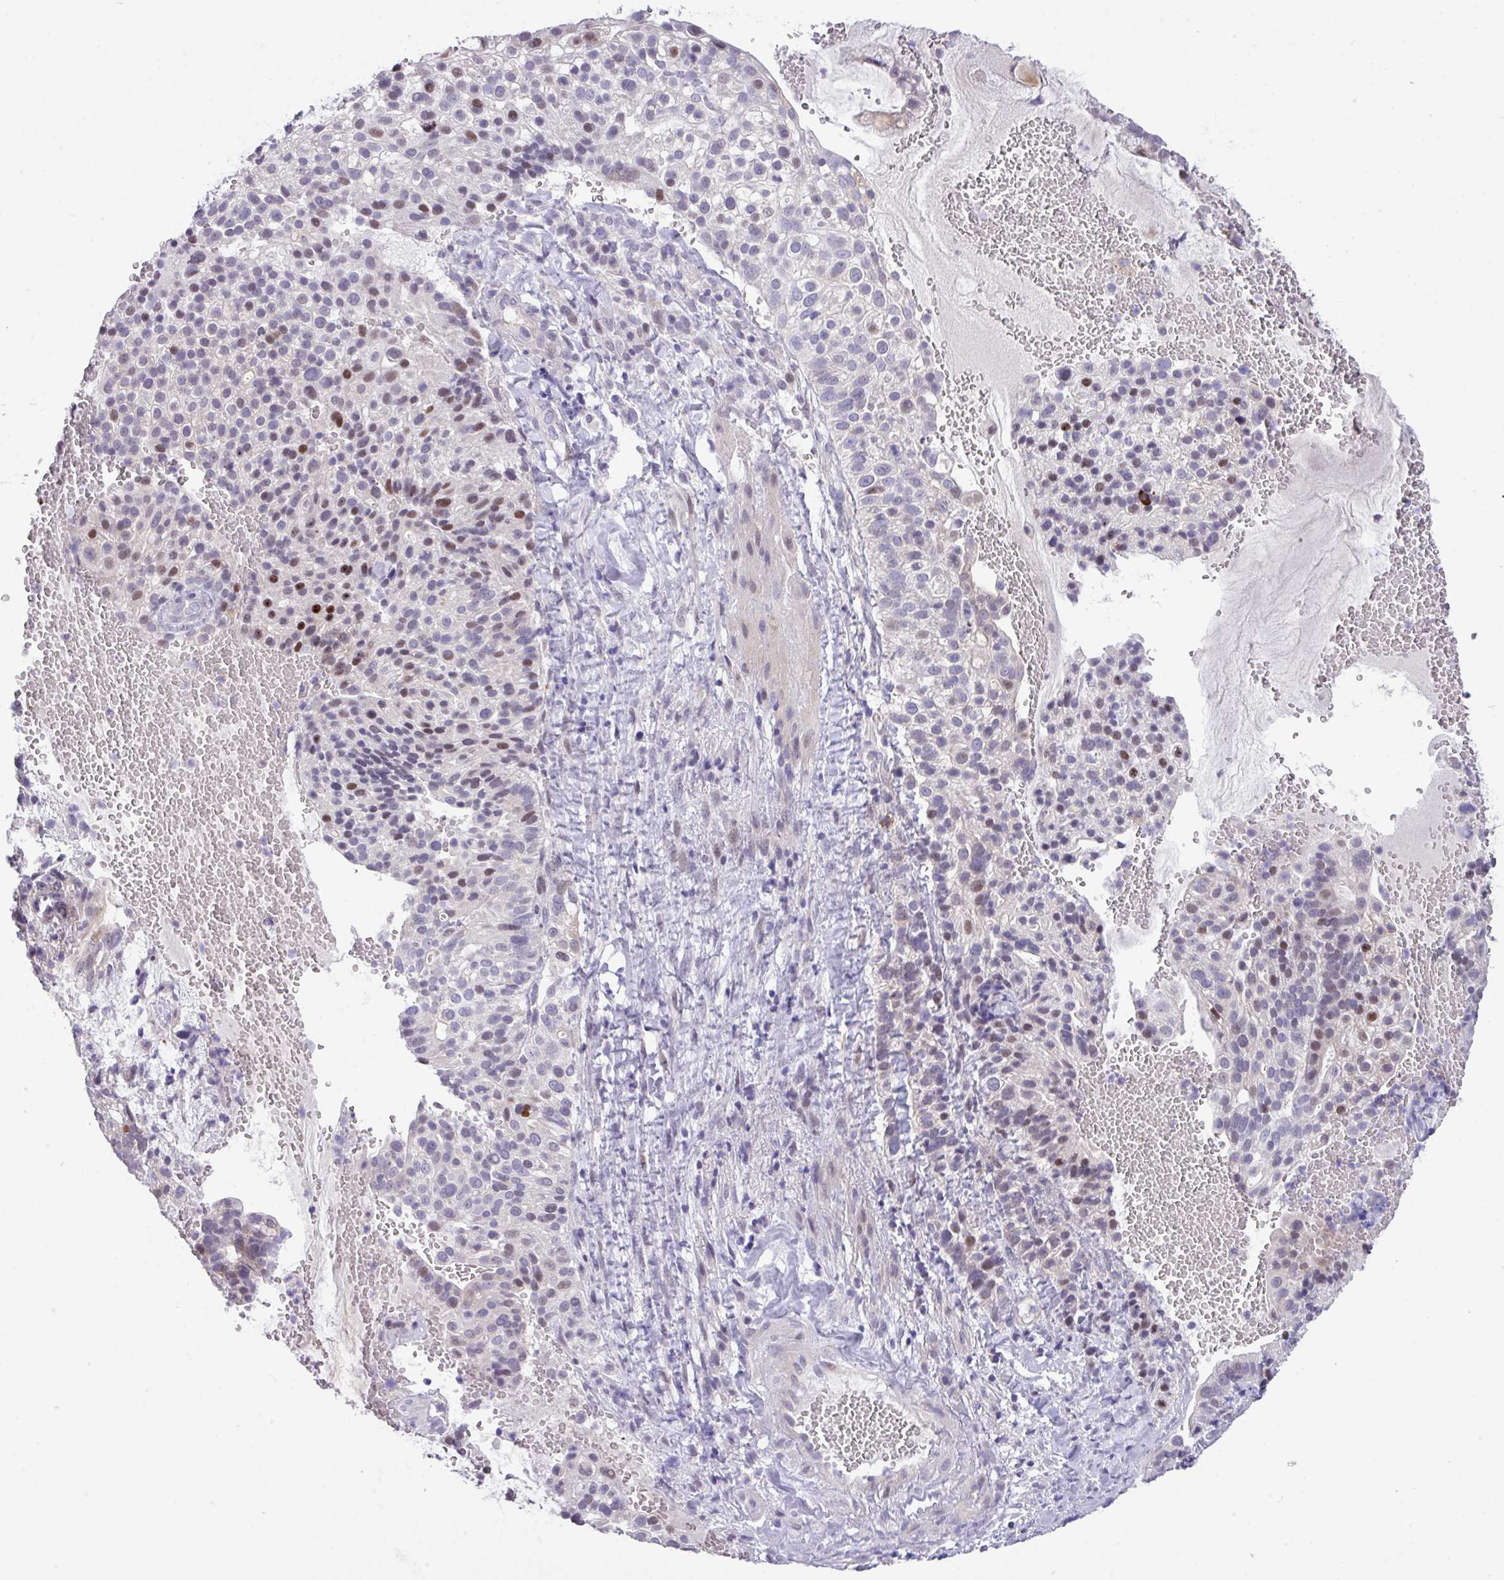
{"staining": {"intensity": "moderate", "quantity": "<25%", "location": "nuclear"}, "tissue": "cervical cancer", "cell_type": "Tumor cells", "image_type": "cancer", "snomed": [{"axis": "morphology", "description": "Adenocarcinoma, NOS"}, {"axis": "topography", "description": "Cervix"}], "caption": "High-power microscopy captured an immunohistochemistry photomicrograph of cervical cancer (adenocarcinoma), revealing moderate nuclear expression in about <25% of tumor cells.", "gene": "ANKRD13B", "patient": {"sex": "female", "age": 41}}